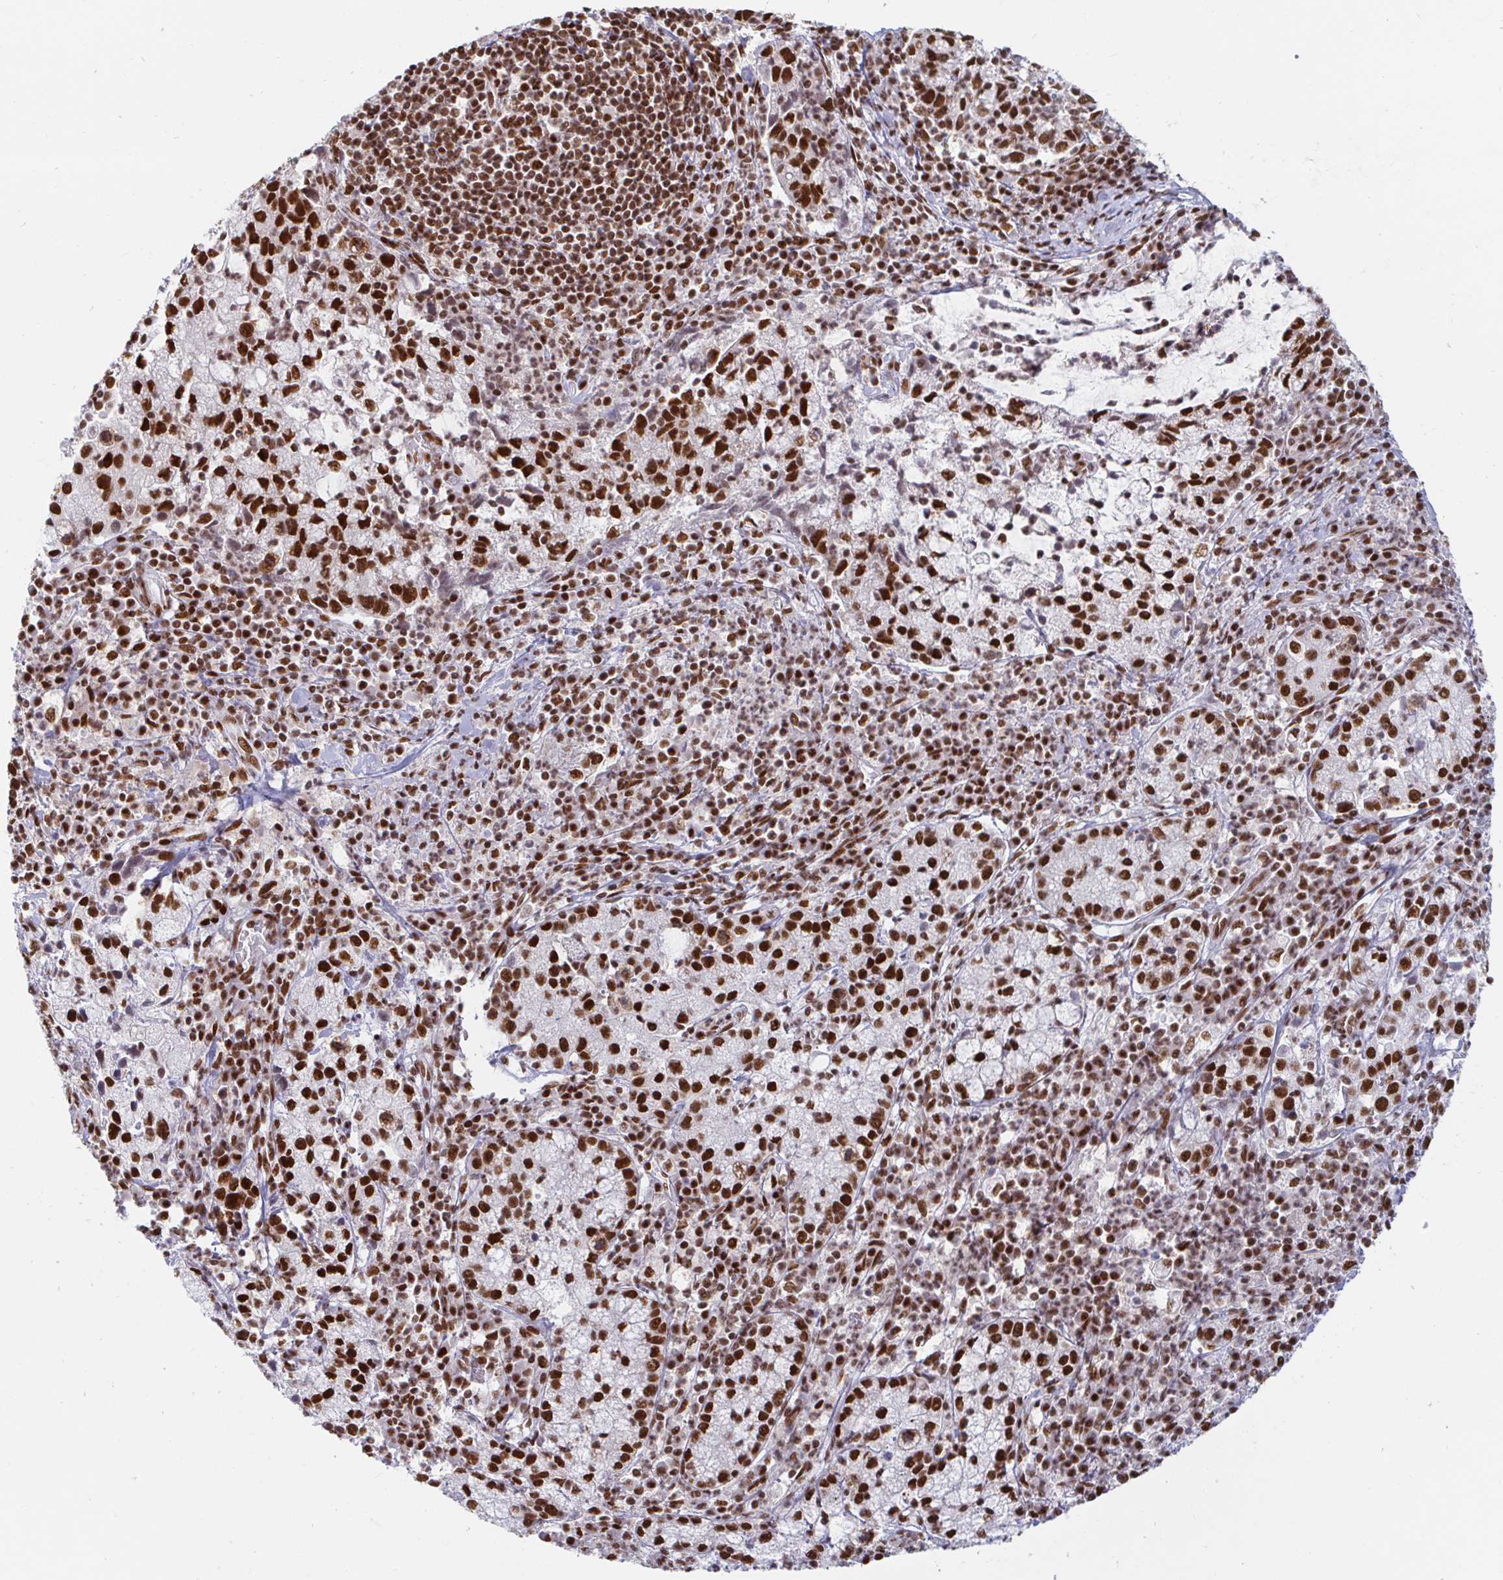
{"staining": {"intensity": "strong", "quantity": ">75%", "location": "nuclear"}, "tissue": "cervical cancer", "cell_type": "Tumor cells", "image_type": "cancer", "snomed": [{"axis": "morphology", "description": "Normal tissue, NOS"}, {"axis": "morphology", "description": "Adenocarcinoma, NOS"}, {"axis": "topography", "description": "Cervix"}], "caption": "Immunohistochemical staining of human cervical cancer demonstrates high levels of strong nuclear staining in about >75% of tumor cells. Immunohistochemistry stains the protein in brown and the nuclei are stained blue.", "gene": "RBMX", "patient": {"sex": "female", "age": 44}}